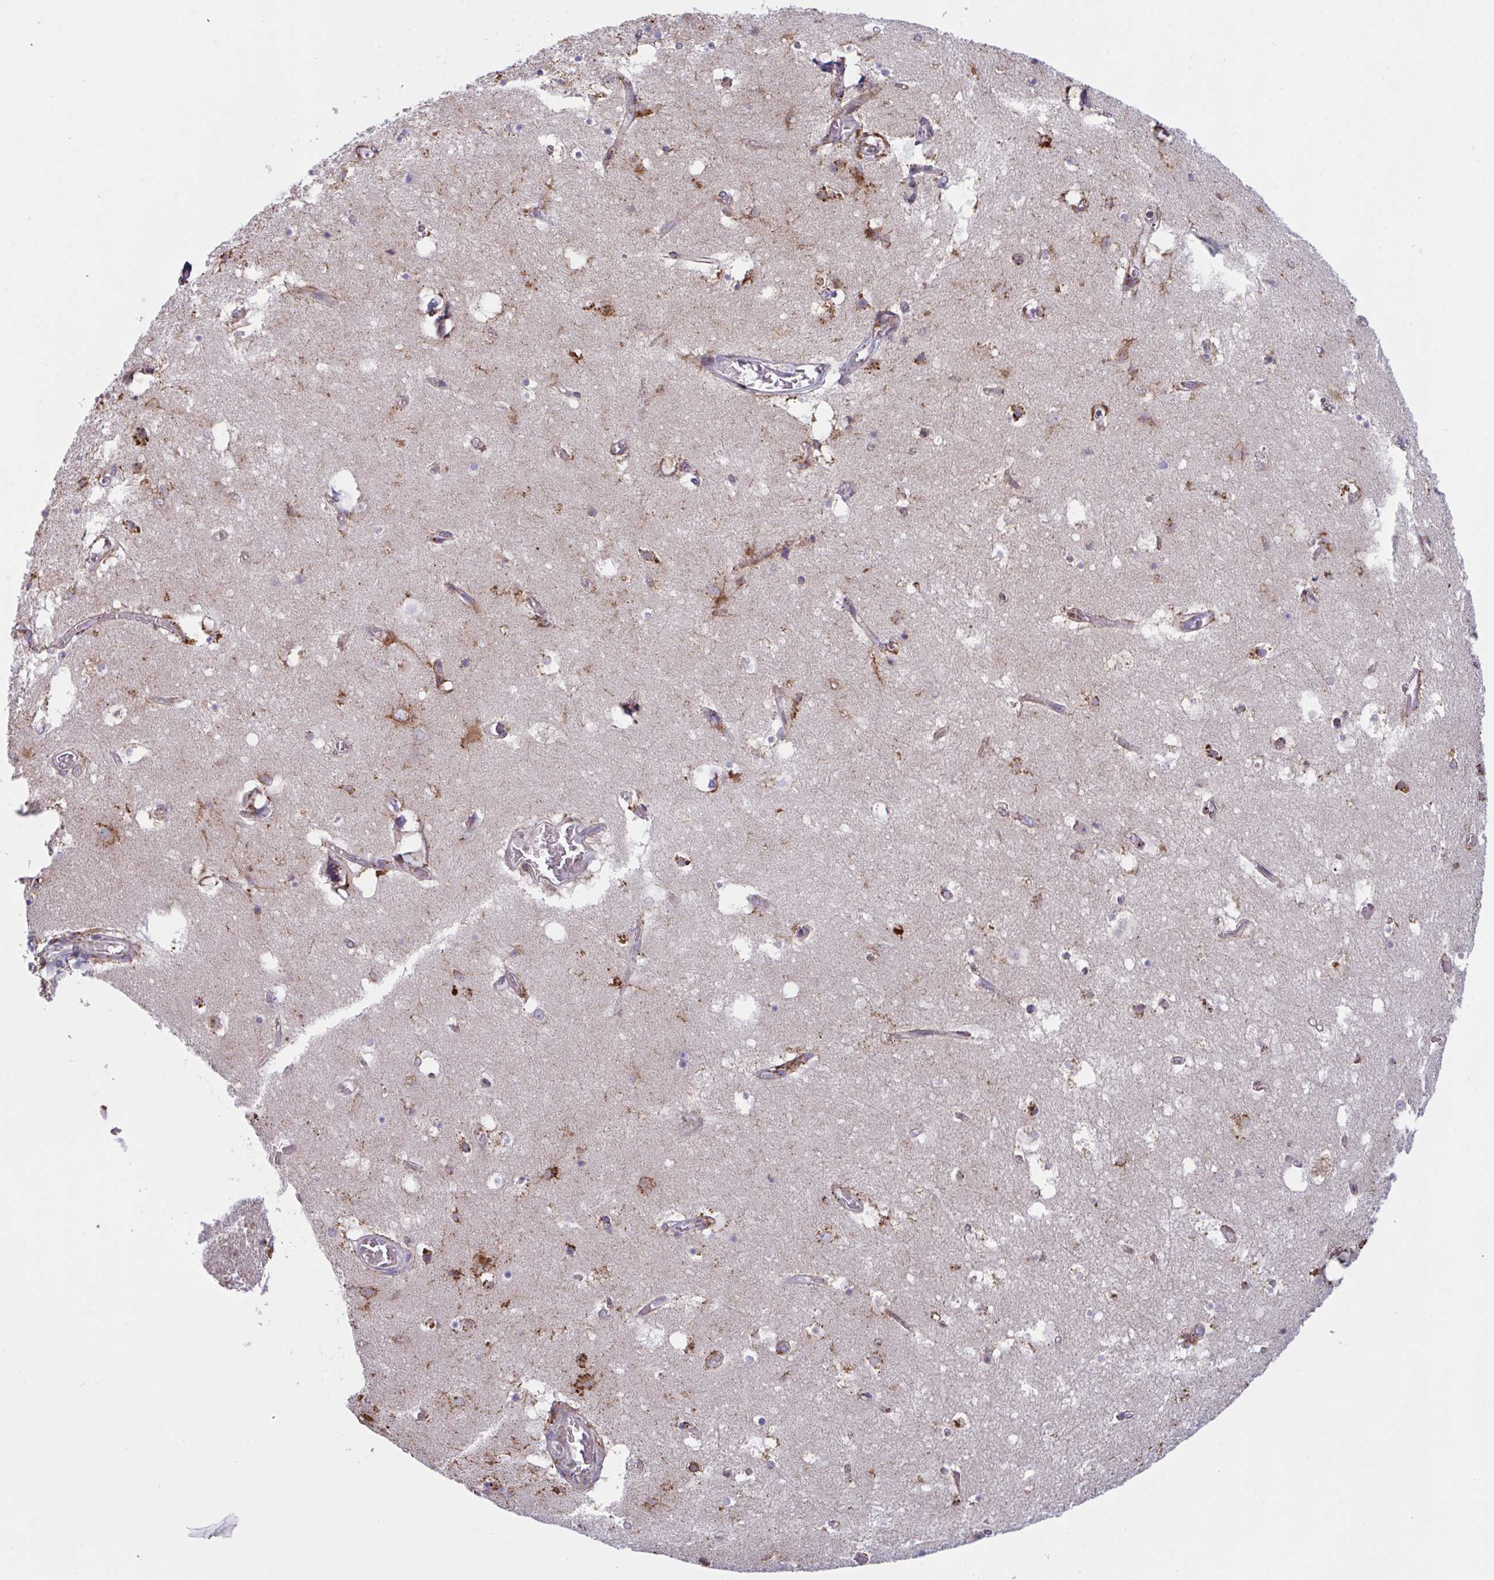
{"staining": {"intensity": "moderate", "quantity": "<25%", "location": "cytoplasmic/membranous"}, "tissue": "hippocampus", "cell_type": "Glial cells", "image_type": "normal", "snomed": [{"axis": "morphology", "description": "Normal tissue, NOS"}, {"axis": "topography", "description": "Hippocampus"}], "caption": "Immunohistochemistry (IHC) micrograph of unremarkable hippocampus stained for a protein (brown), which exhibits low levels of moderate cytoplasmic/membranous staining in about <25% of glial cells.", "gene": "MYMK", "patient": {"sex": "female", "age": 52}}